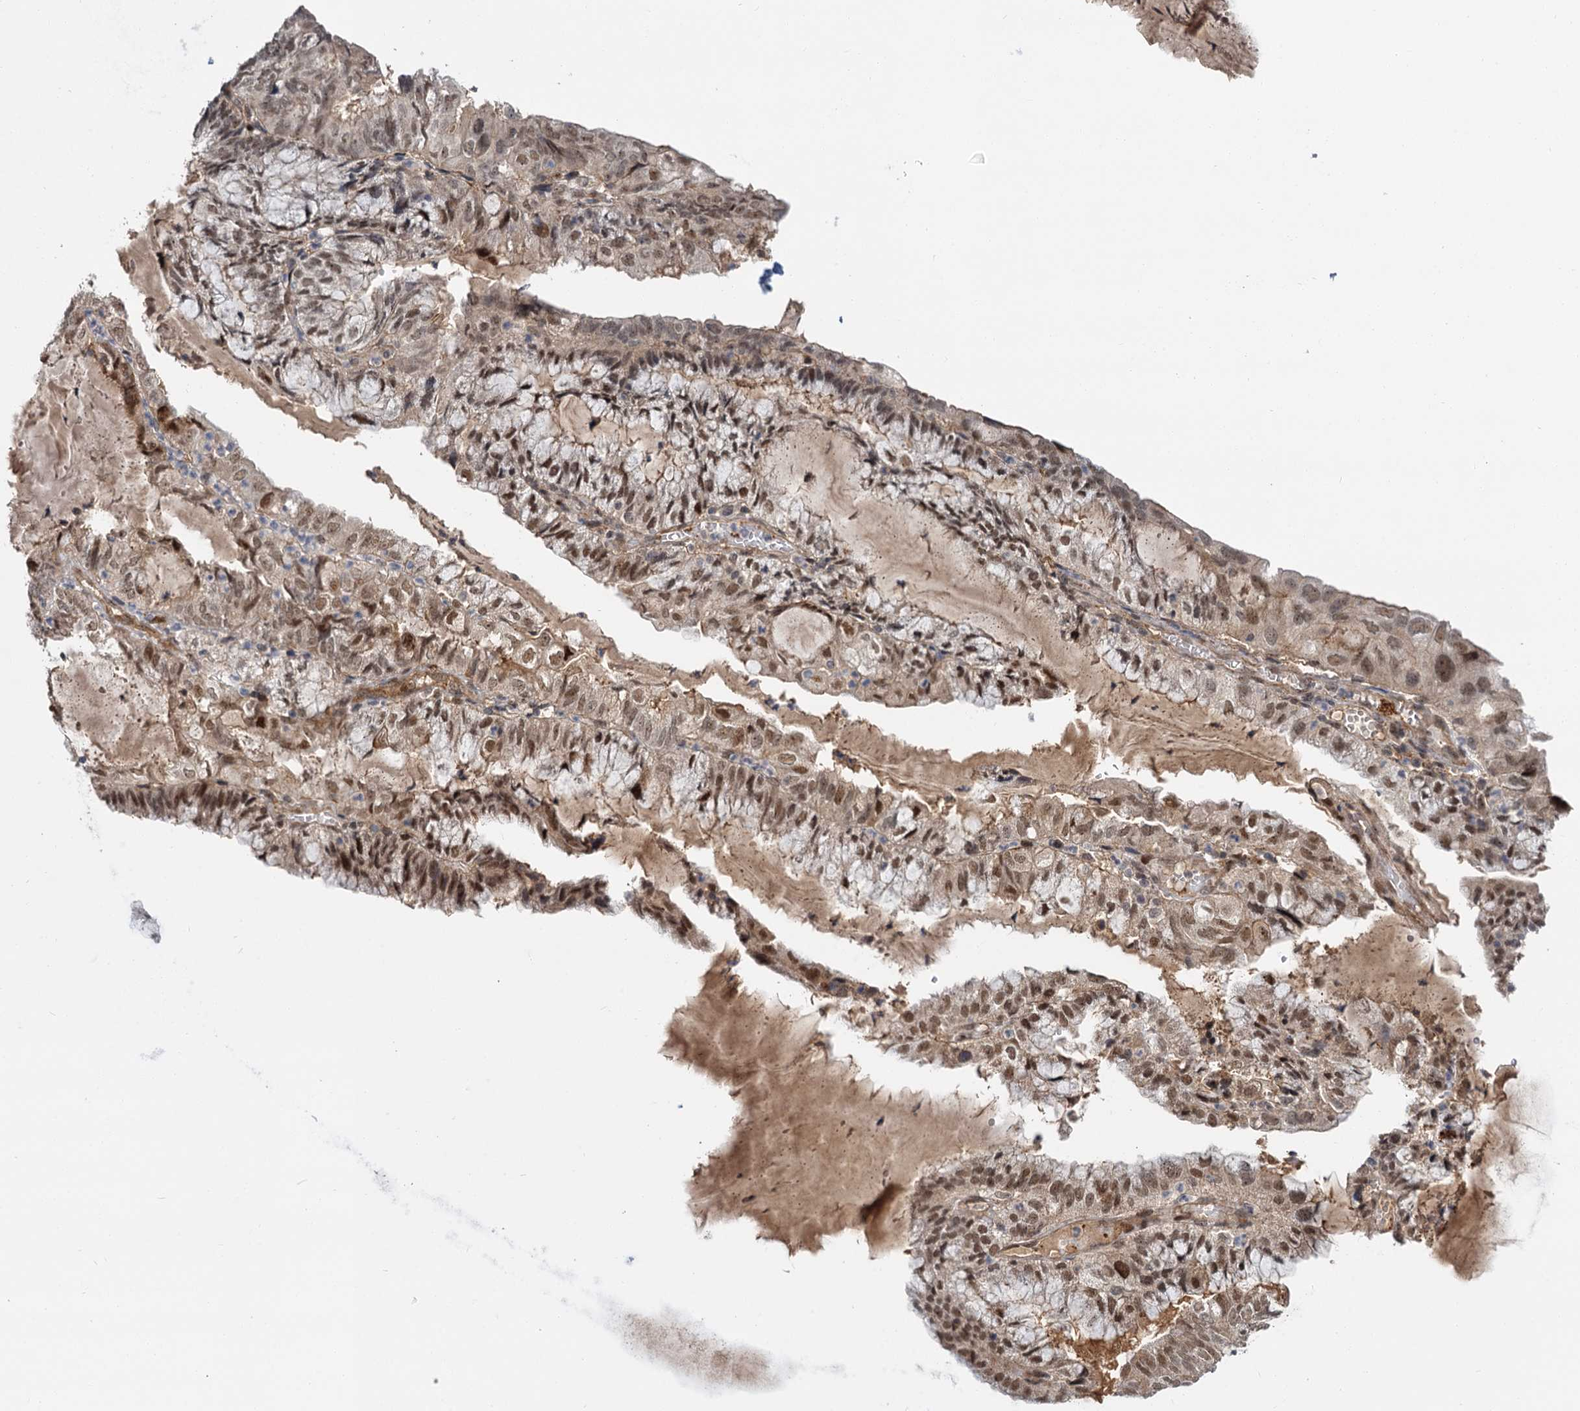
{"staining": {"intensity": "weak", "quantity": "25%-75%", "location": "nuclear"}, "tissue": "endometrial cancer", "cell_type": "Tumor cells", "image_type": "cancer", "snomed": [{"axis": "morphology", "description": "Adenocarcinoma, NOS"}, {"axis": "topography", "description": "Endometrium"}], "caption": "Adenocarcinoma (endometrial) was stained to show a protein in brown. There is low levels of weak nuclear staining in approximately 25%-75% of tumor cells.", "gene": "MBD6", "patient": {"sex": "female", "age": 81}}